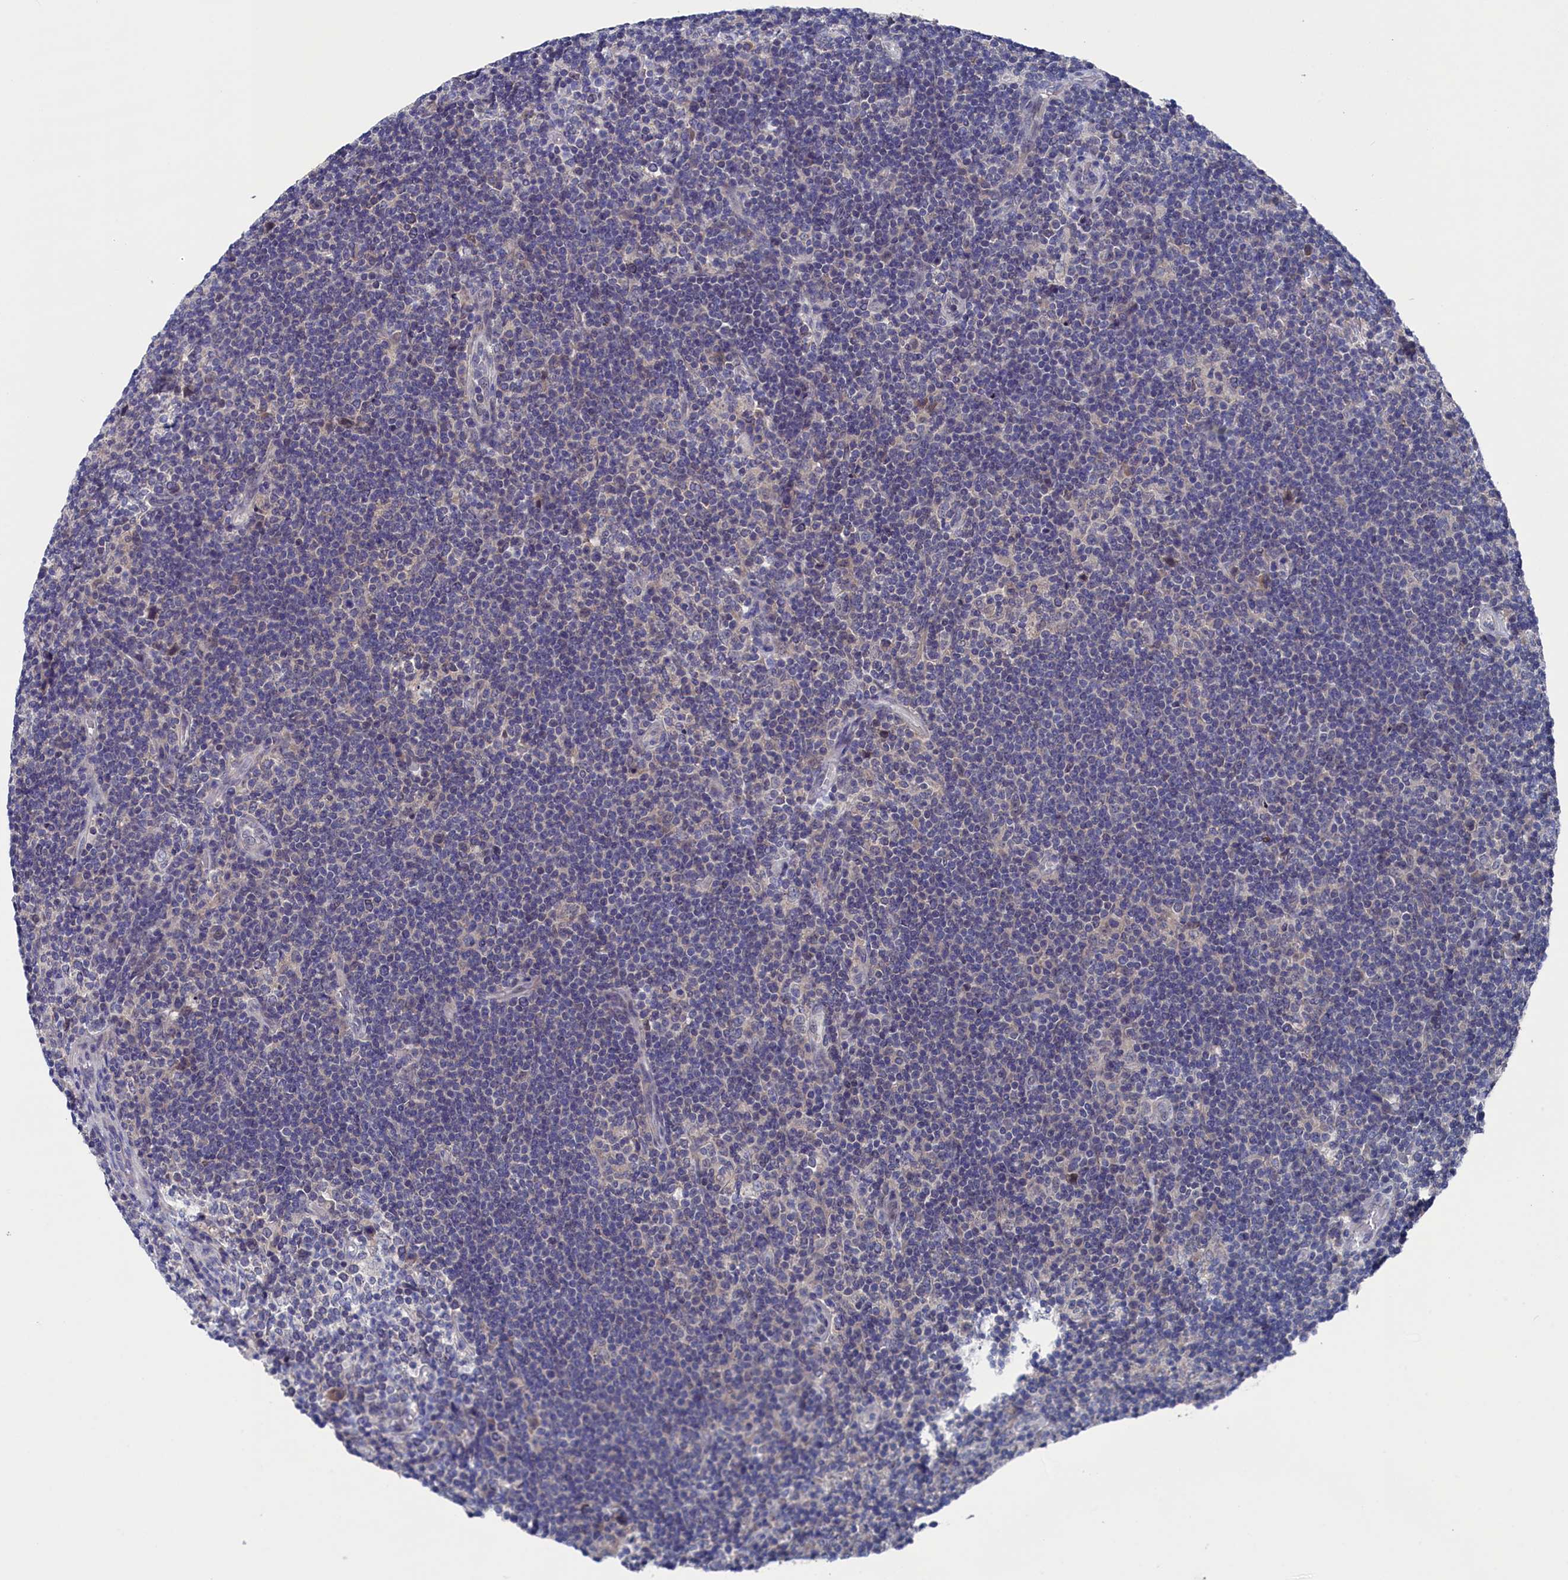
{"staining": {"intensity": "negative", "quantity": "none", "location": "none"}, "tissue": "lymphoma", "cell_type": "Tumor cells", "image_type": "cancer", "snomed": [{"axis": "morphology", "description": "Hodgkin's disease, NOS"}, {"axis": "topography", "description": "Lymph node"}], "caption": "High power microscopy image of an immunohistochemistry (IHC) micrograph of Hodgkin's disease, revealing no significant staining in tumor cells.", "gene": "SPATA13", "patient": {"sex": "female", "age": 57}}